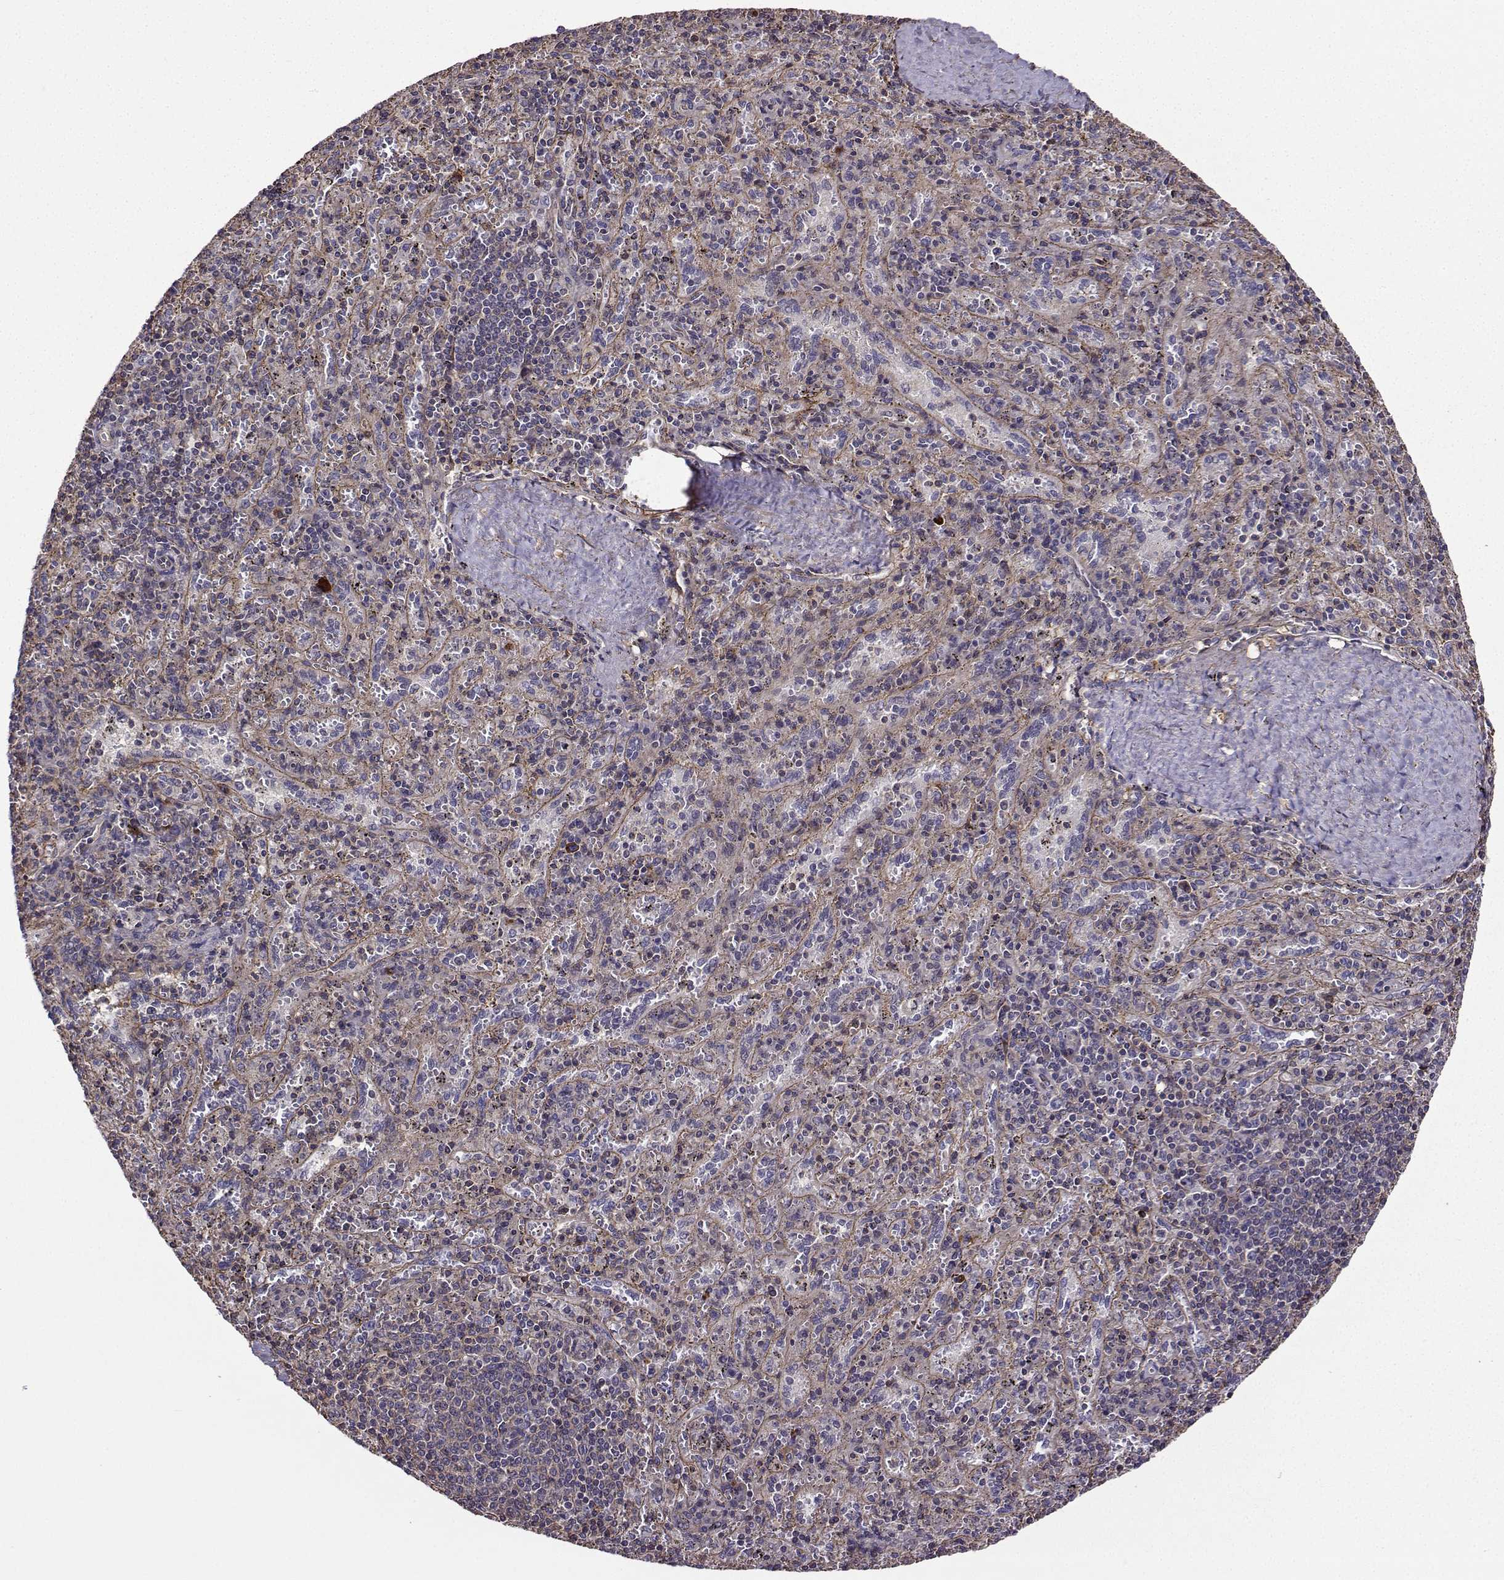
{"staining": {"intensity": "negative", "quantity": "none", "location": "none"}, "tissue": "spleen", "cell_type": "Cells in red pulp", "image_type": "normal", "snomed": [{"axis": "morphology", "description": "Normal tissue, NOS"}, {"axis": "topography", "description": "Spleen"}], "caption": "This is an IHC photomicrograph of benign spleen. There is no expression in cells in red pulp.", "gene": "ITGB8", "patient": {"sex": "male", "age": 57}}